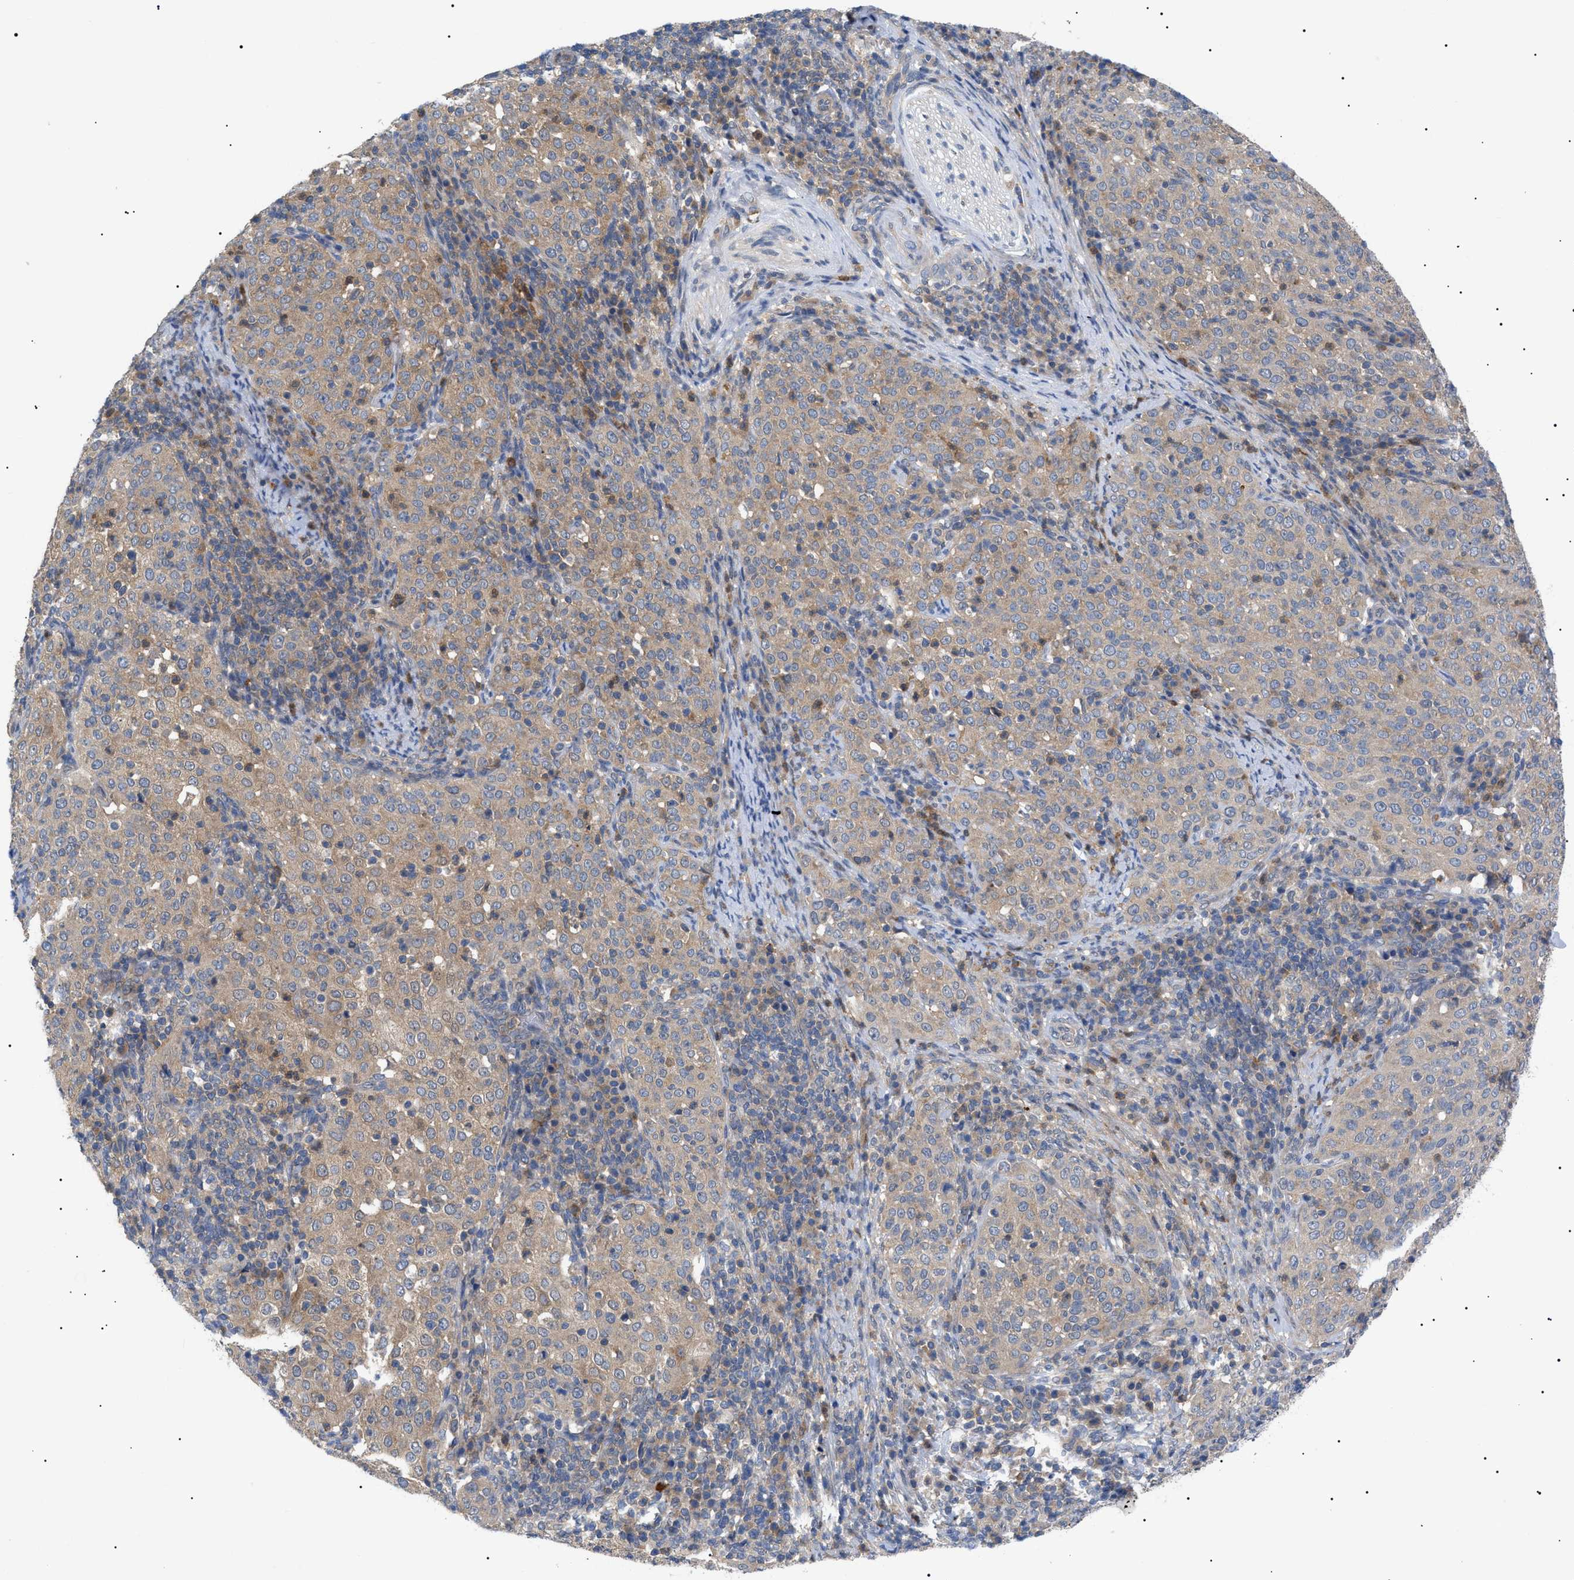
{"staining": {"intensity": "moderate", "quantity": "25%-75%", "location": "cytoplasmic/membranous"}, "tissue": "cervical cancer", "cell_type": "Tumor cells", "image_type": "cancer", "snomed": [{"axis": "morphology", "description": "Squamous cell carcinoma, NOS"}, {"axis": "topography", "description": "Cervix"}], "caption": "High-power microscopy captured an IHC histopathology image of cervical squamous cell carcinoma, revealing moderate cytoplasmic/membranous staining in approximately 25%-75% of tumor cells. Nuclei are stained in blue.", "gene": "RIPK1", "patient": {"sex": "female", "age": 51}}